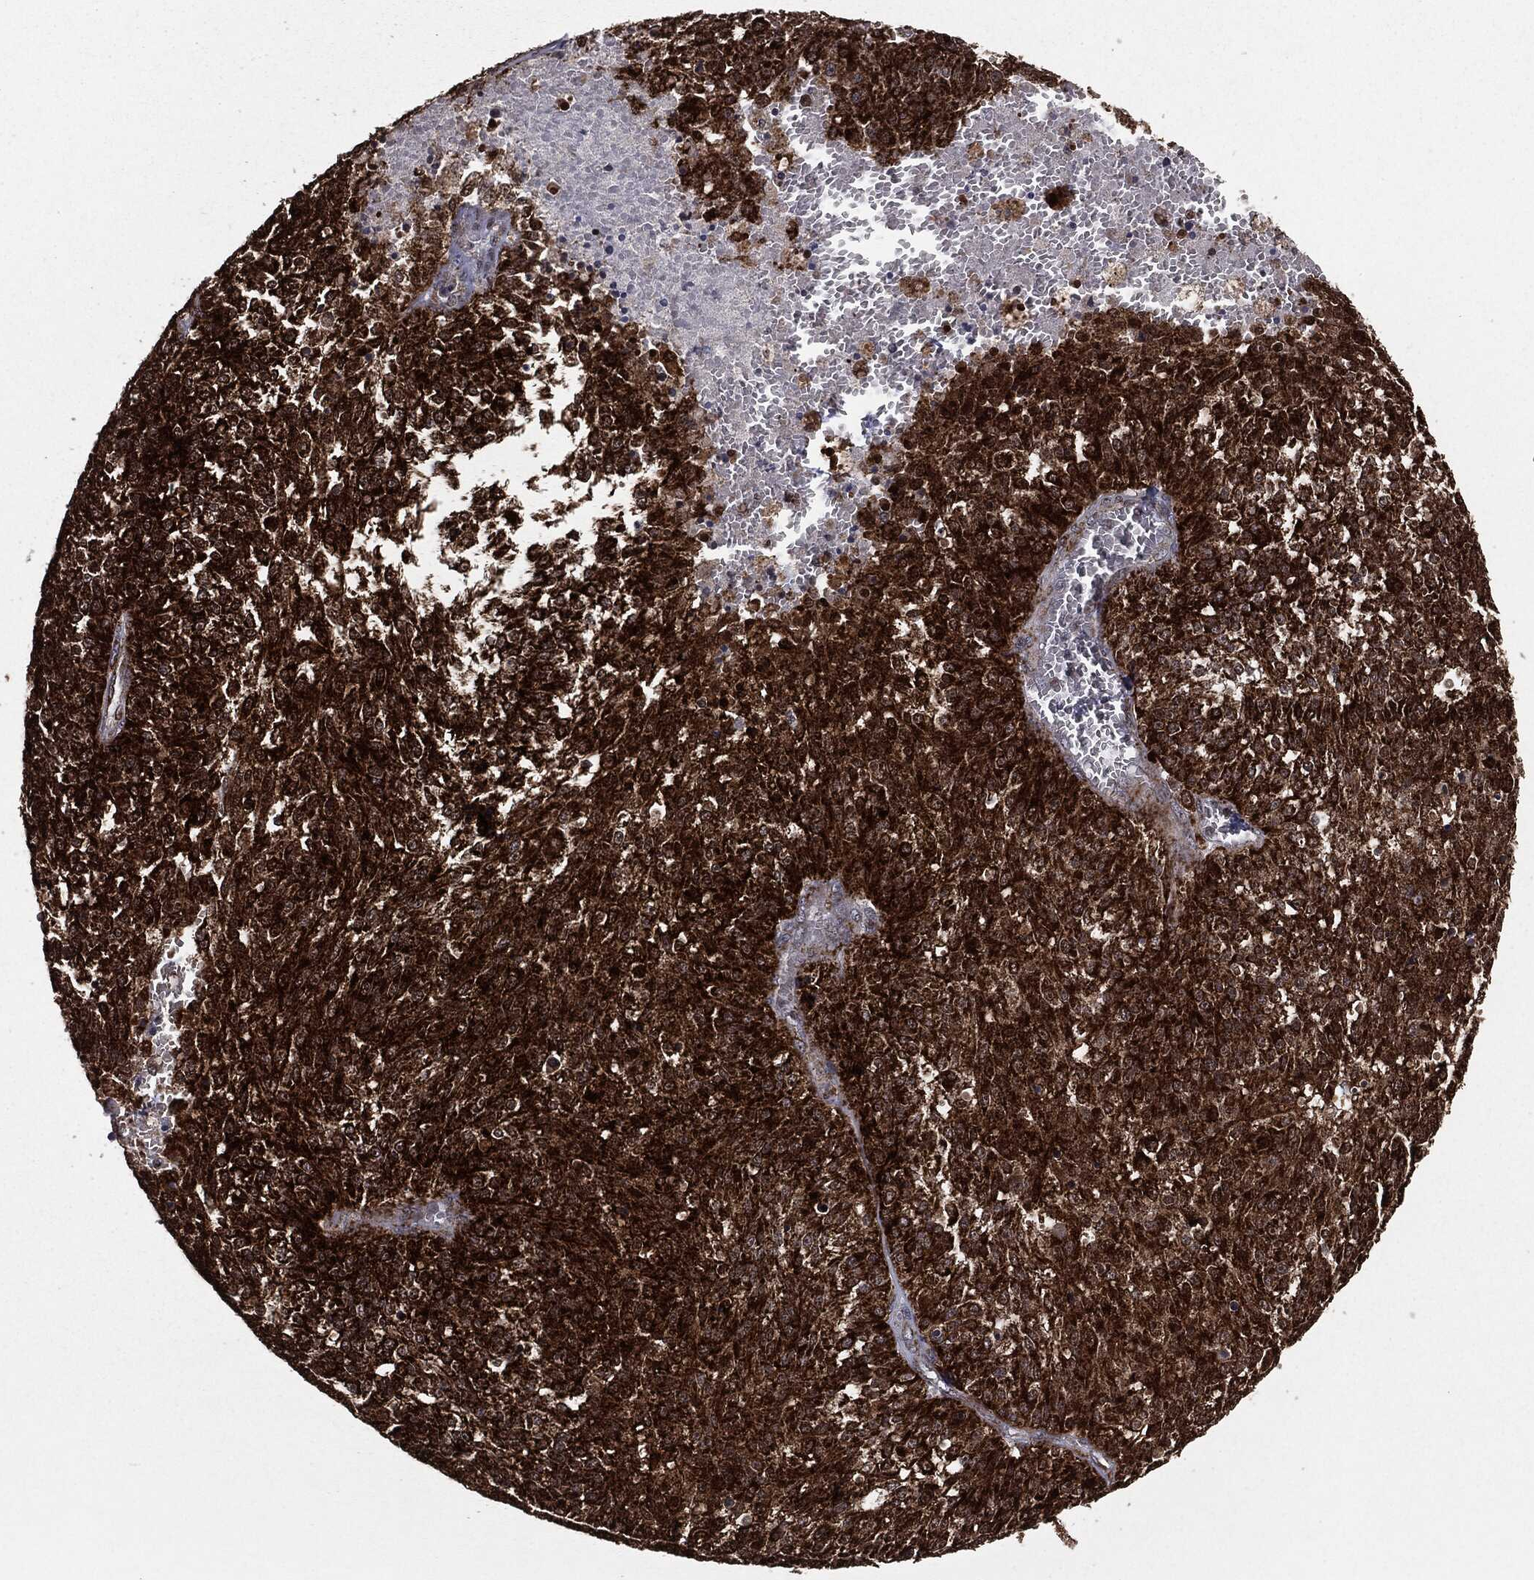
{"staining": {"intensity": "strong", "quantity": ">75%", "location": "cytoplasmic/membranous,nuclear"}, "tissue": "melanoma", "cell_type": "Tumor cells", "image_type": "cancer", "snomed": [{"axis": "morphology", "description": "Malignant melanoma, Metastatic site"}, {"axis": "topography", "description": "Lymph node"}], "caption": "A high amount of strong cytoplasmic/membranous and nuclear staining is present in approximately >75% of tumor cells in malignant melanoma (metastatic site) tissue.", "gene": "CHCHD2", "patient": {"sex": "female", "age": 64}}